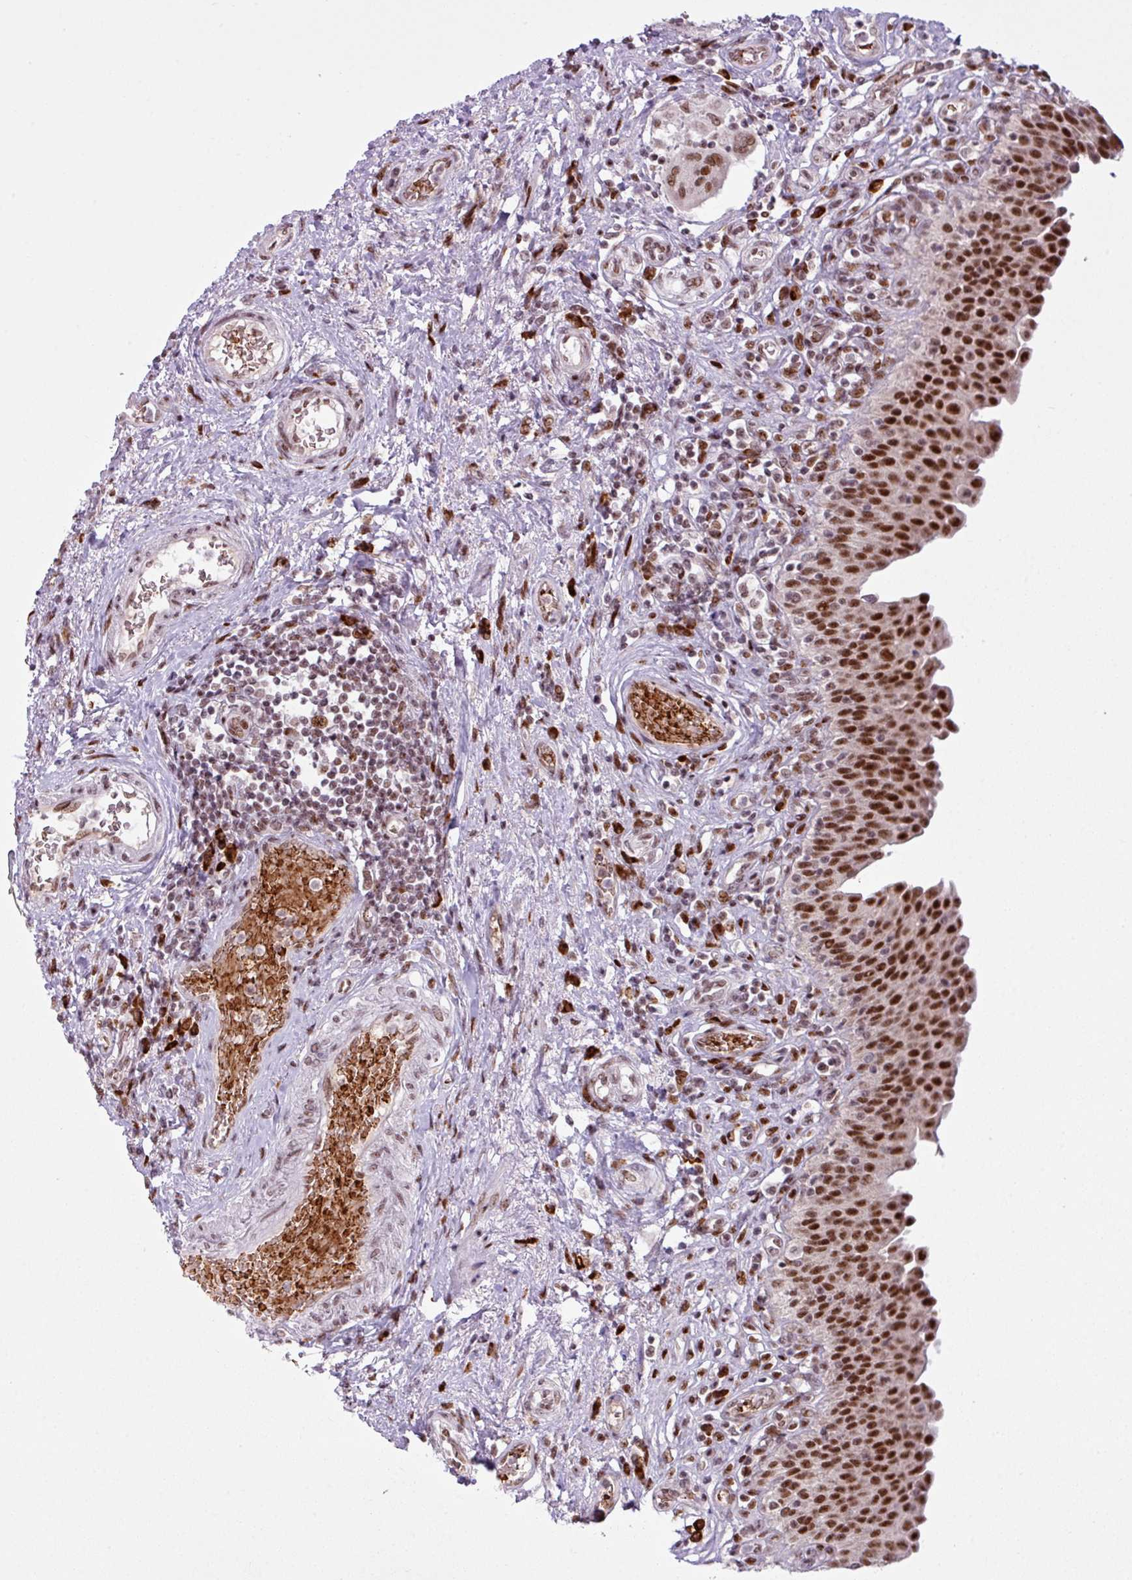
{"staining": {"intensity": "strong", "quantity": ">75%", "location": "nuclear"}, "tissue": "urinary bladder", "cell_type": "Urothelial cells", "image_type": "normal", "snomed": [{"axis": "morphology", "description": "Normal tissue, NOS"}, {"axis": "topography", "description": "Urinary bladder"}], "caption": "Immunohistochemistry of benign urinary bladder shows high levels of strong nuclear expression in about >75% of urothelial cells. The staining is performed using DAB brown chromogen to label protein expression. The nuclei are counter-stained blue using hematoxylin.", "gene": "PRDM5", "patient": {"sex": "male", "age": 71}}